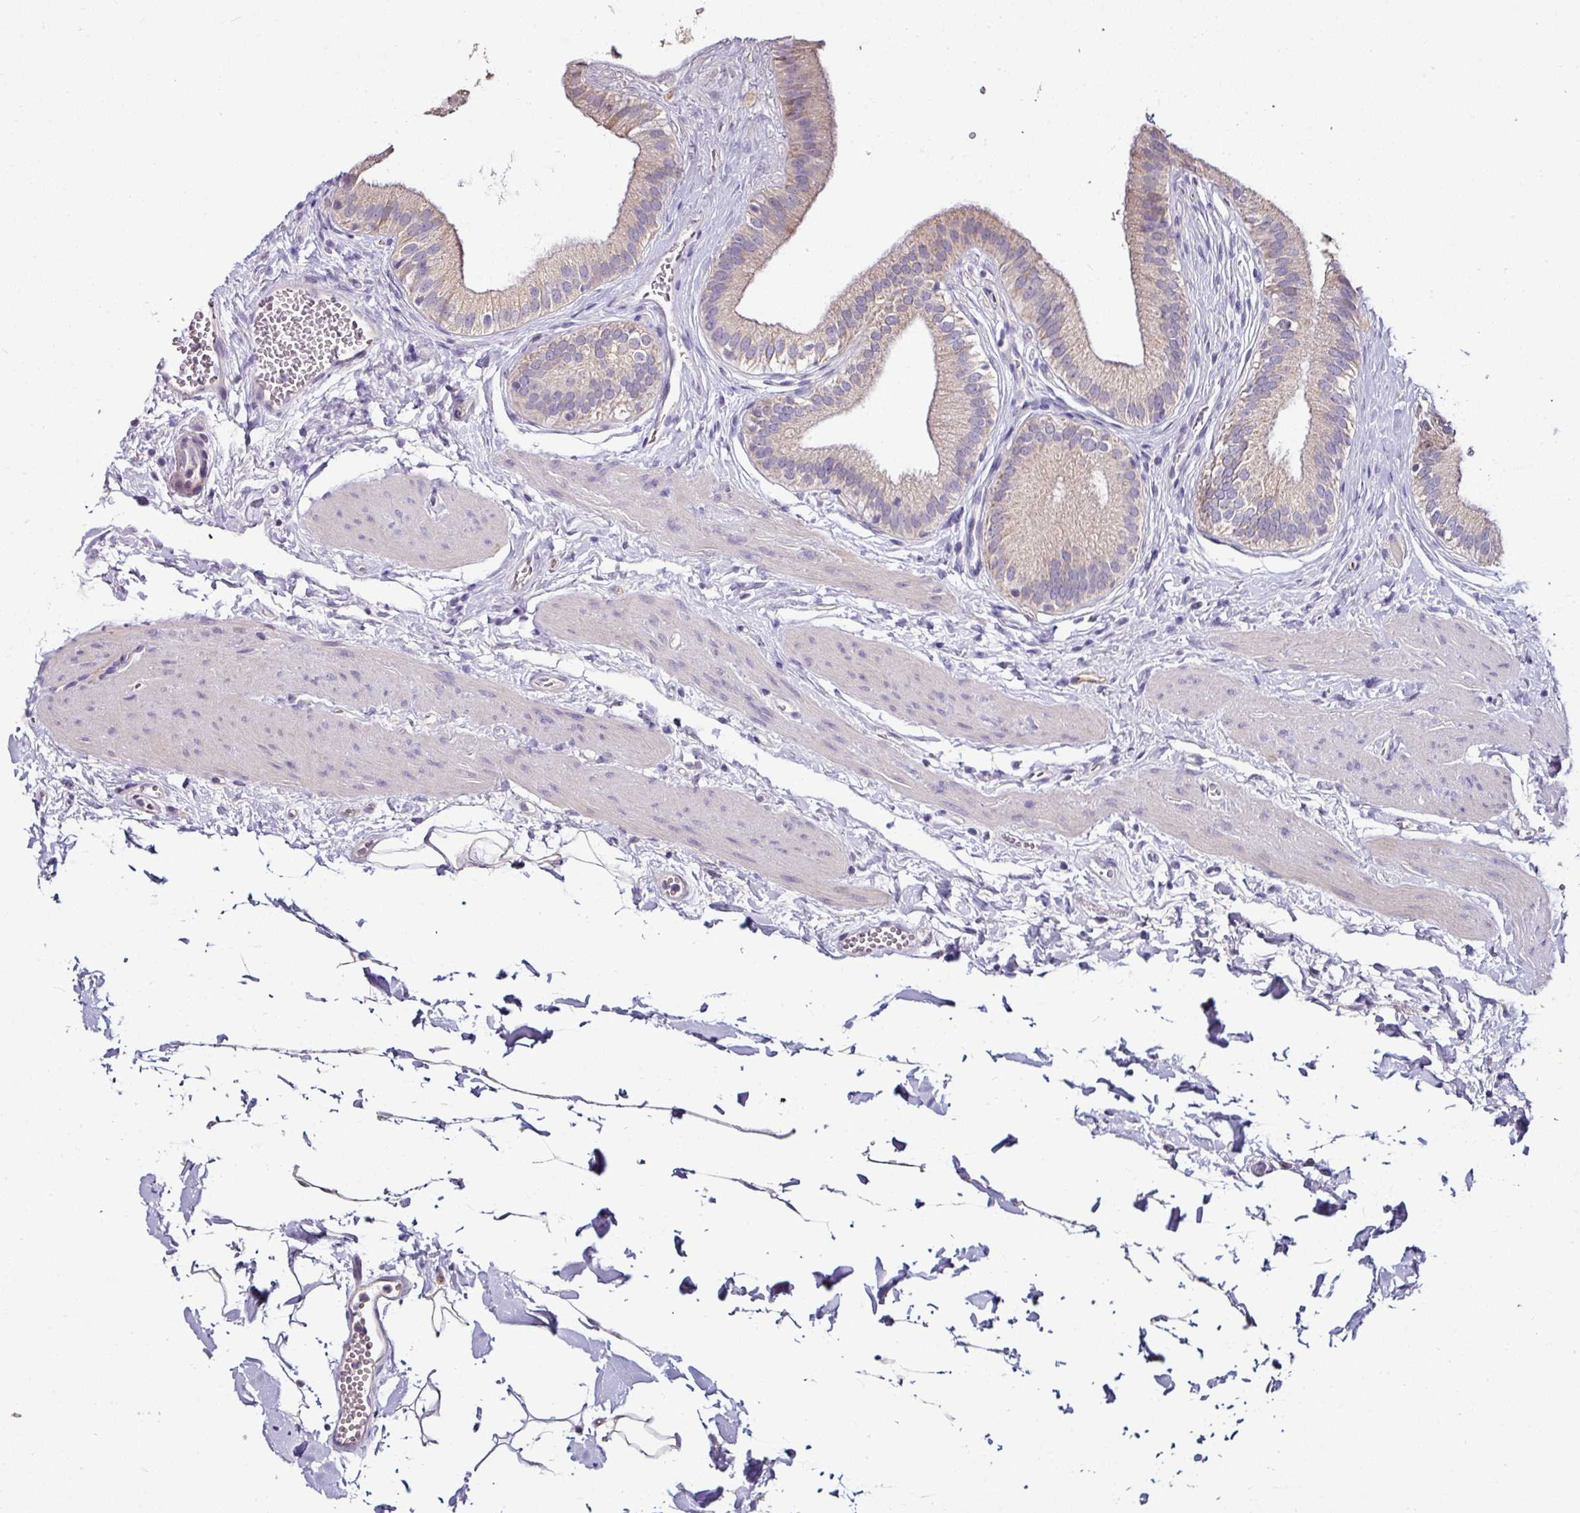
{"staining": {"intensity": "weak", "quantity": ">75%", "location": "cytoplasmic/membranous"}, "tissue": "gallbladder", "cell_type": "Glandular cells", "image_type": "normal", "snomed": [{"axis": "morphology", "description": "Normal tissue, NOS"}, {"axis": "topography", "description": "Gallbladder"}], "caption": "A histopathology image of gallbladder stained for a protein demonstrates weak cytoplasmic/membranous brown staining in glandular cells. (Stains: DAB in brown, nuclei in blue, Microscopy: brightfield microscopy at high magnification).", "gene": "NAPSA", "patient": {"sex": "female", "age": 54}}